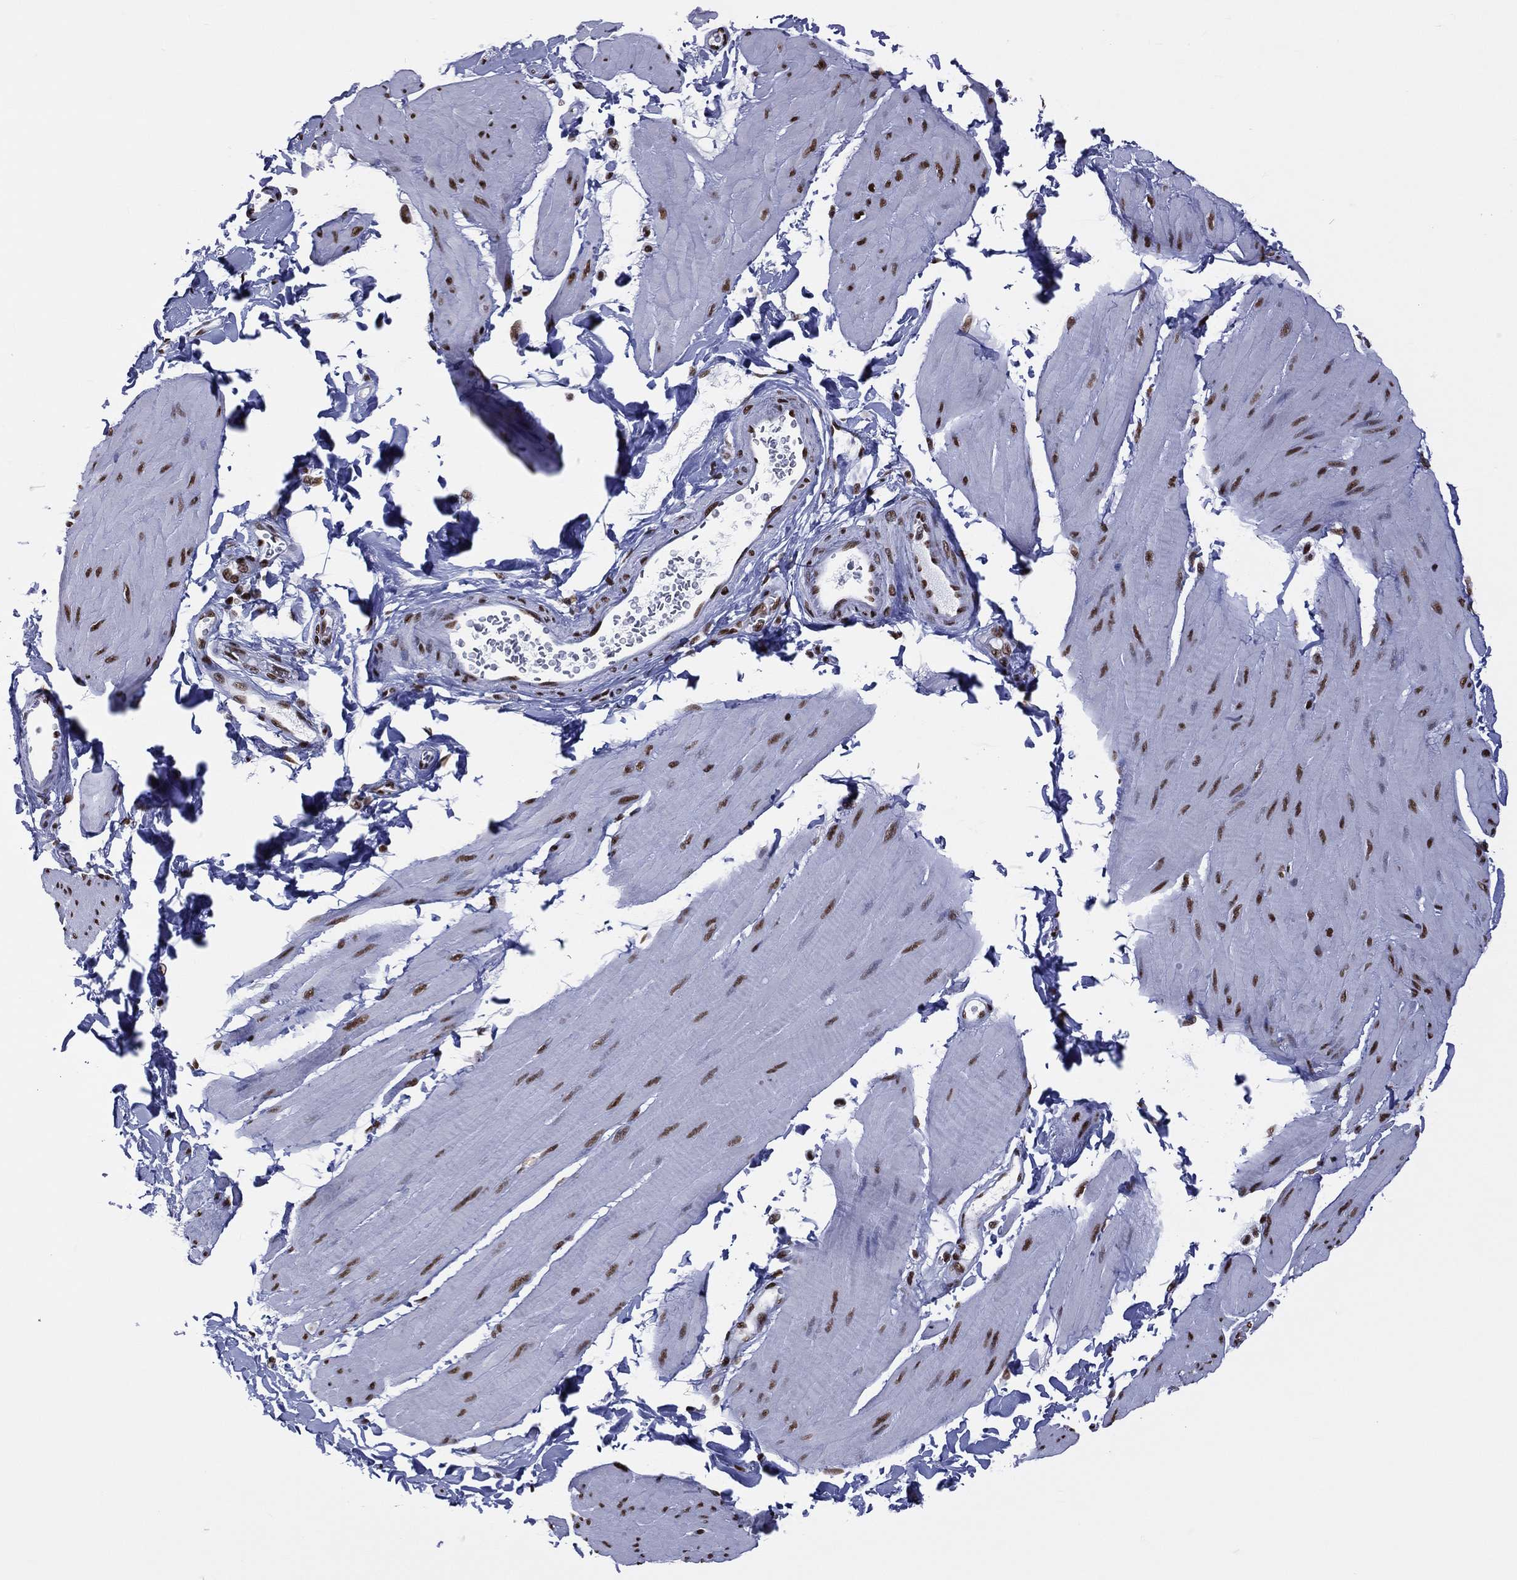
{"staining": {"intensity": "strong", "quantity": ">75%", "location": "nuclear"}, "tissue": "smooth muscle", "cell_type": "Smooth muscle cells", "image_type": "normal", "snomed": [{"axis": "morphology", "description": "Normal tissue, NOS"}, {"axis": "topography", "description": "Adipose tissue"}, {"axis": "topography", "description": "Smooth muscle"}, {"axis": "topography", "description": "Peripheral nerve tissue"}], "caption": "Brown immunohistochemical staining in normal human smooth muscle shows strong nuclear staining in about >75% of smooth muscle cells.", "gene": "ZNF7", "patient": {"sex": "male", "age": 83}}